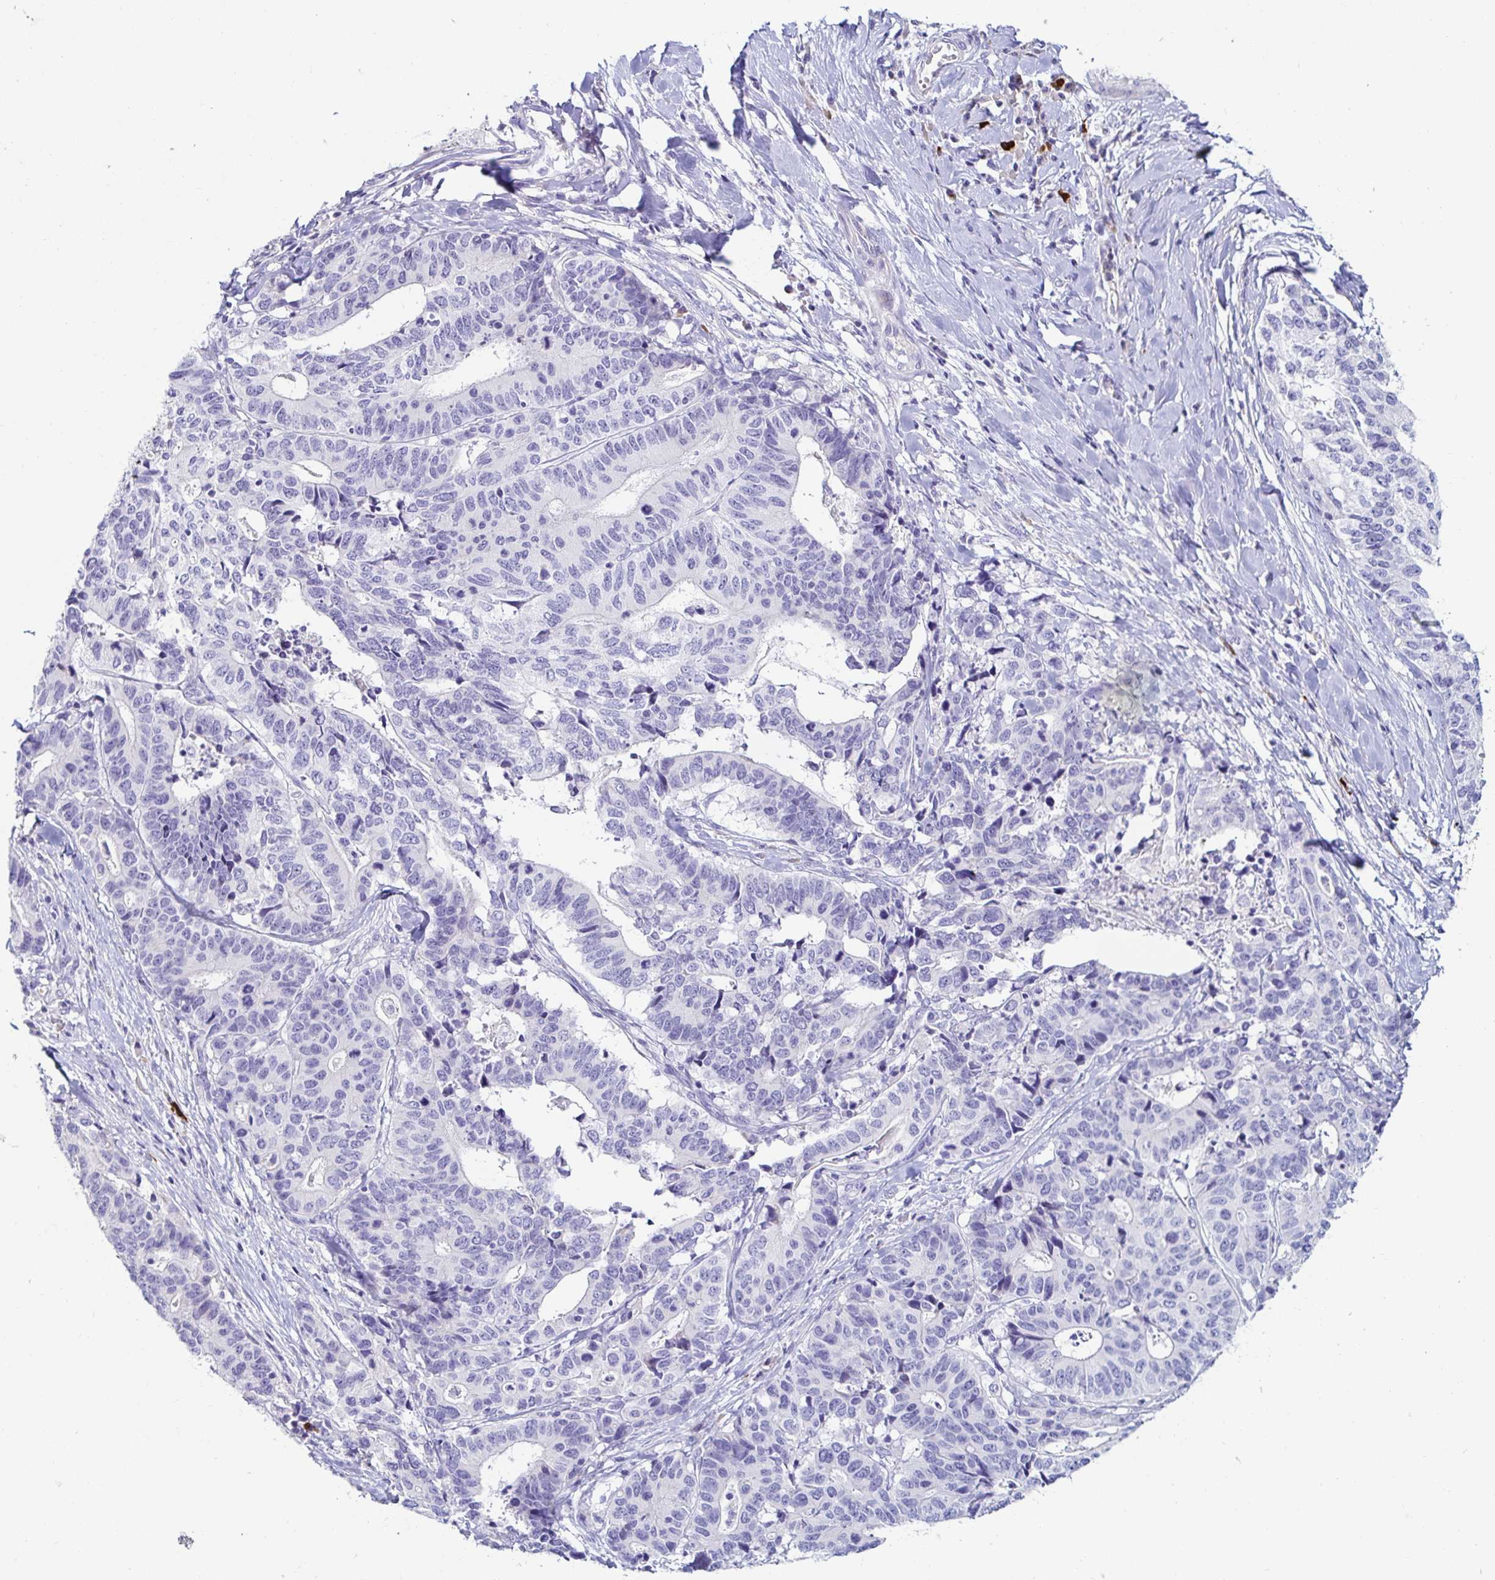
{"staining": {"intensity": "negative", "quantity": "none", "location": "none"}, "tissue": "stomach cancer", "cell_type": "Tumor cells", "image_type": "cancer", "snomed": [{"axis": "morphology", "description": "Adenocarcinoma, NOS"}, {"axis": "topography", "description": "Stomach, upper"}], "caption": "Human stomach adenocarcinoma stained for a protein using immunohistochemistry (IHC) exhibits no staining in tumor cells.", "gene": "C4orf17", "patient": {"sex": "female", "age": 67}}